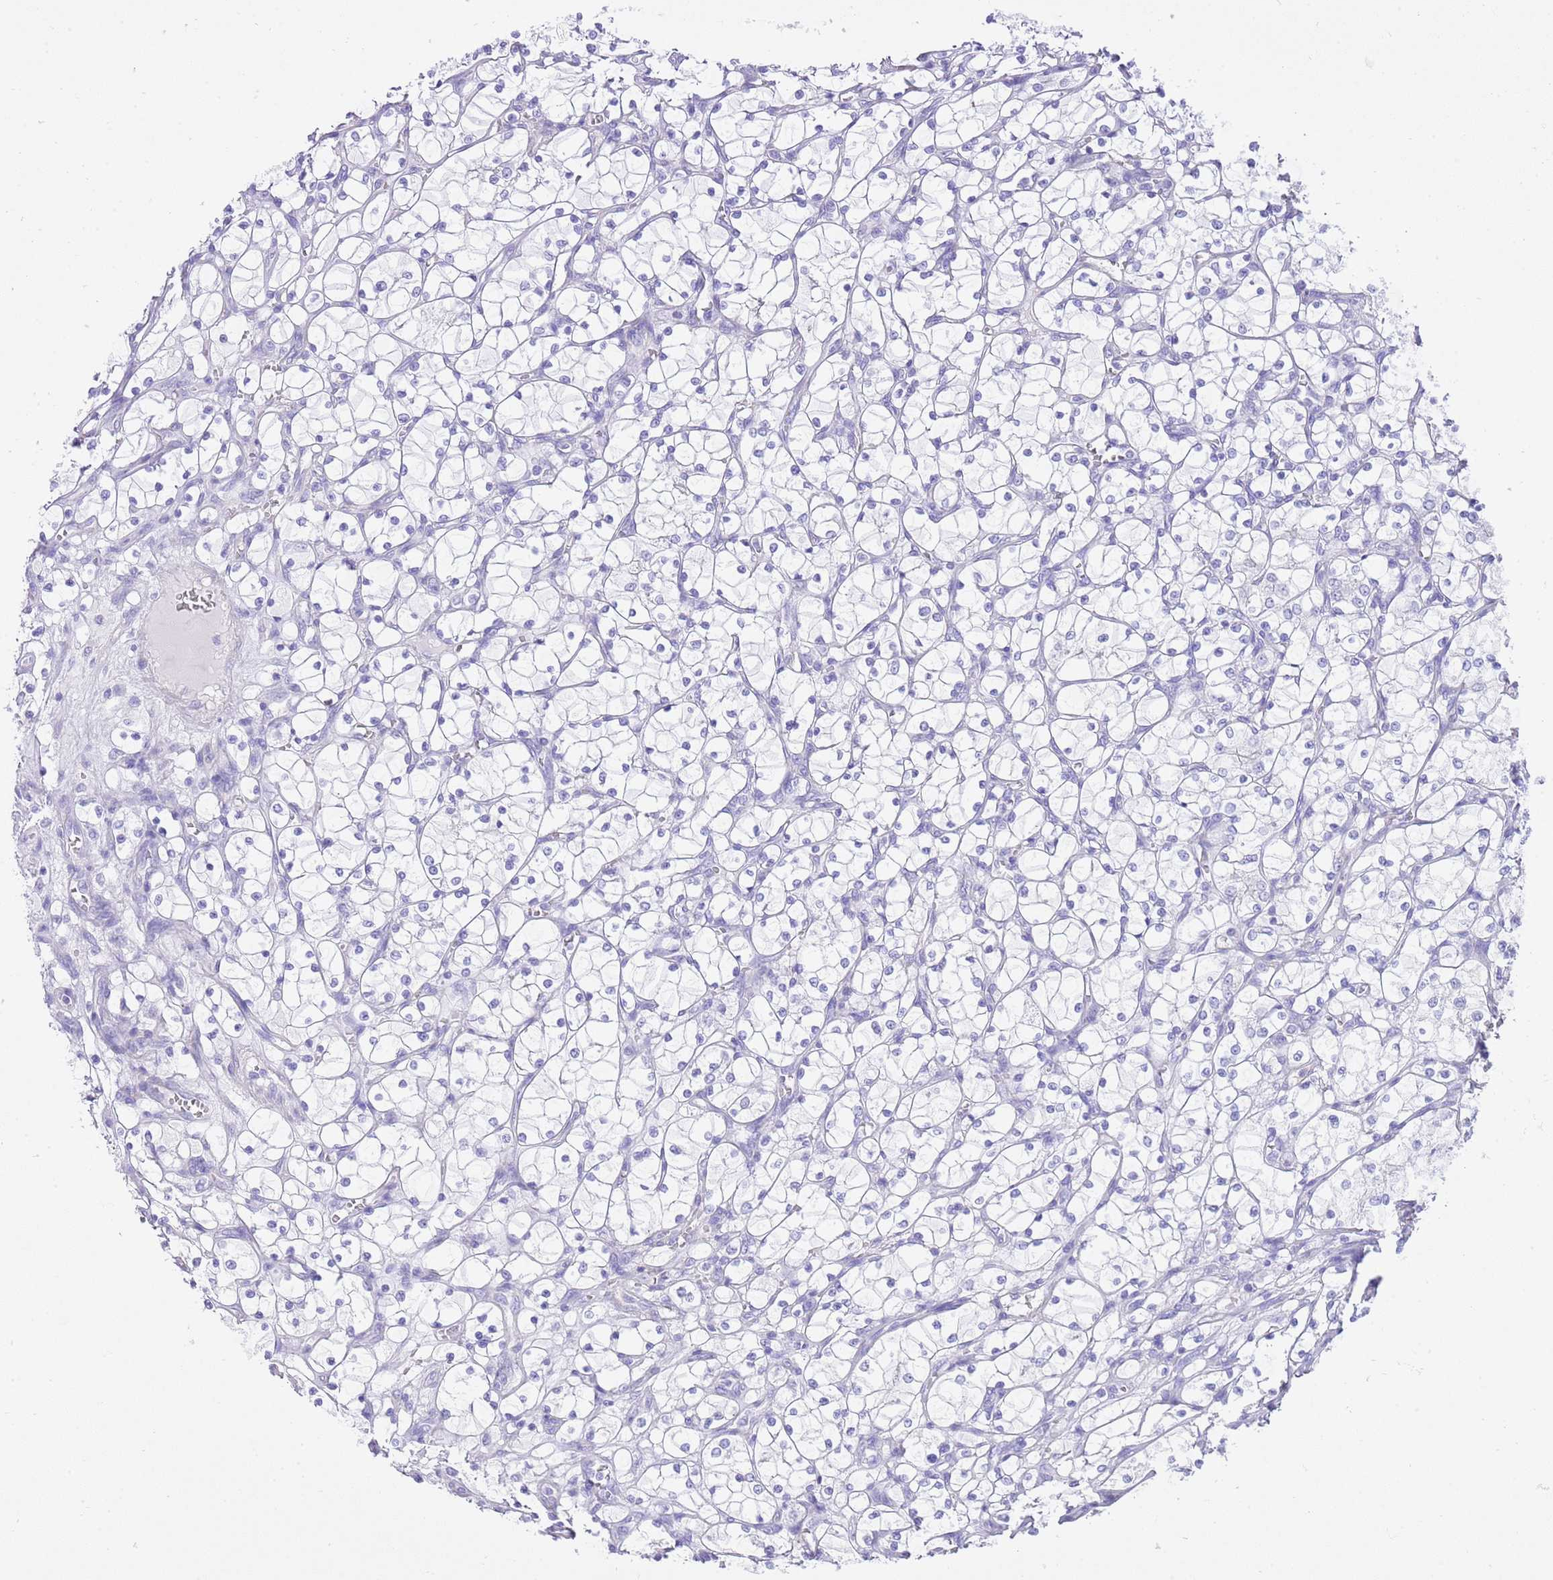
{"staining": {"intensity": "negative", "quantity": "none", "location": "none"}, "tissue": "renal cancer", "cell_type": "Tumor cells", "image_type": "cancer", "snomed": [{"axis": "morphology", "description": "Adenocarcinoma, NOS"}, {"axis": "topography", "description": "Kidney"}], "caption": "Tumor cells are negative for protein expression in human renal cancer.", "gene": "BHLHA15", "patient": {"sex": "female", "age": 69}}